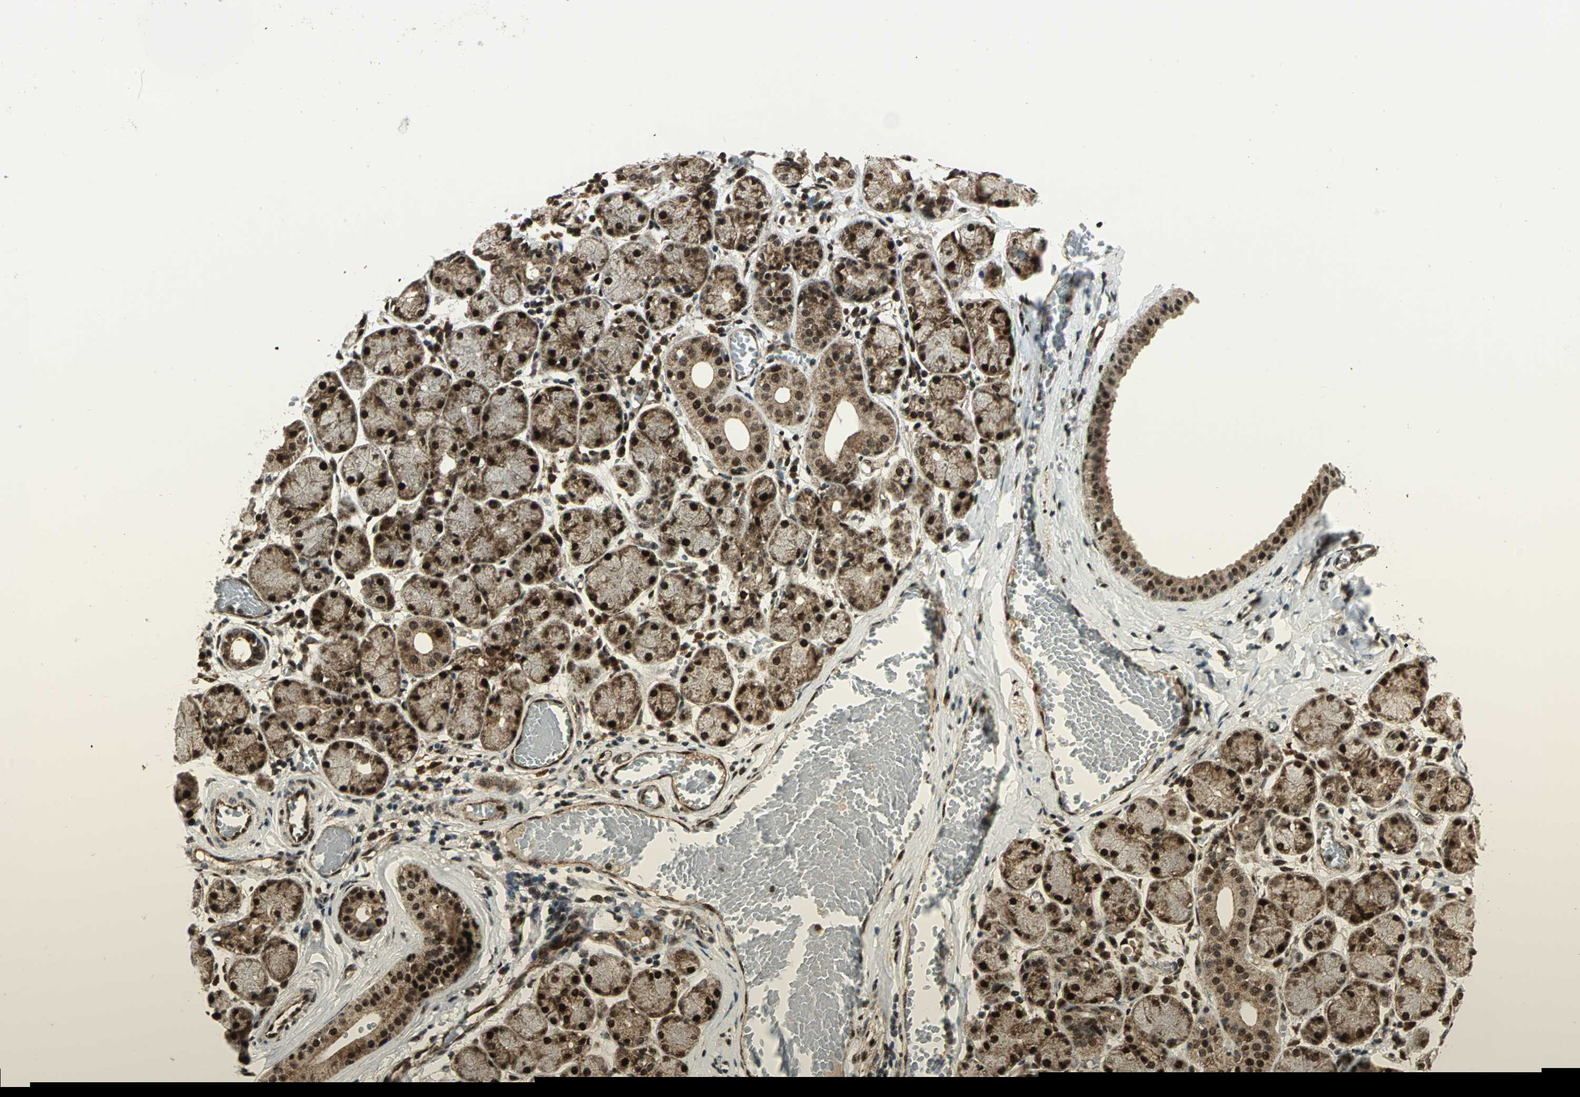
{"staining": {"intensity": "strong", "quantity": ">75%", "location": "cytoplasmic/membranous,nuclear"}, "tissue": "salivary gland", "cell_type": "Glandular cells", "image_type": "normal", "snomed": [{"axis": "morphology", "description": "Normal tissue, NOS"}, {"axis": "topography", "description": "Salivary gland"}], "caption": "This image demonstrates IHC staining of normal salivary gland, with high strong cytoplasmic/membranous,nuclear staining in about >75% of glandular cells.", "gene": "COPS5", "patient": {"sex": "female", "age": 24}}